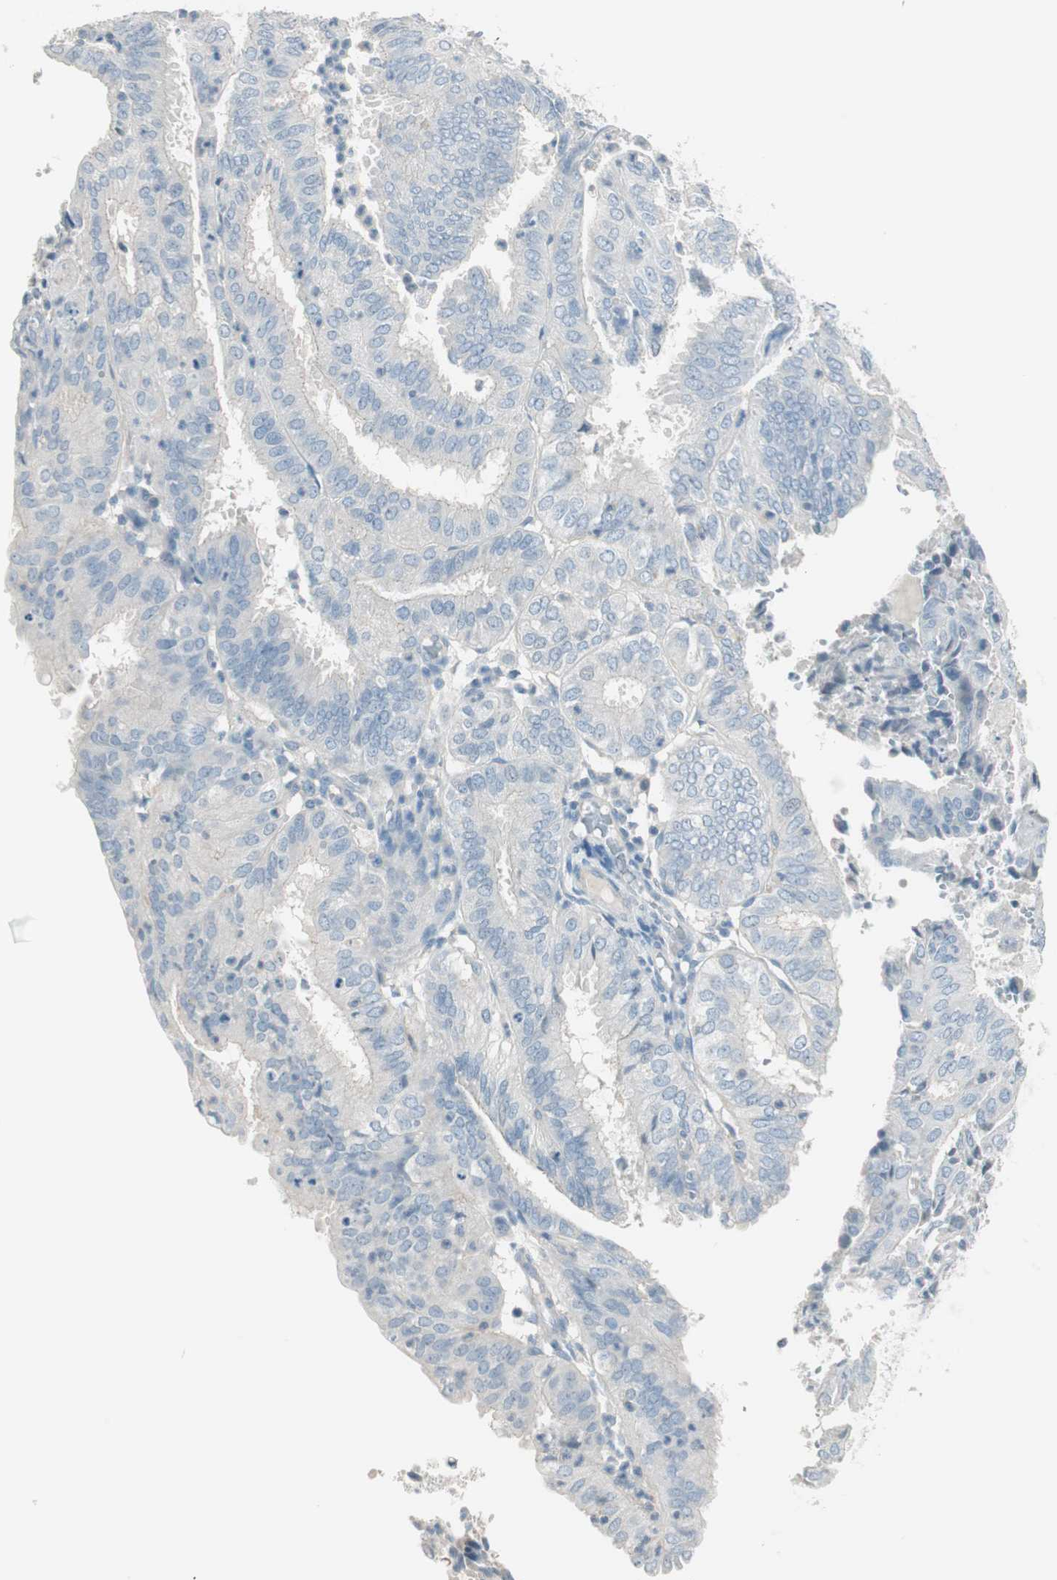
{"staining": {"intensity": "weak", "quantity": "25%-75%", "location": "cytoplasmic/membranous"}, "tissue": "endometrial cancer", "cell_type": "Tumor cells", "image_type": "cancer", "snomed": [{"axis": "morphology", "description": "Adenocarcinoma, NOS"}, {"axis": "topography", "description": "Uterus"}], "caption": "Protein analysis of endometrial cancer tissue exhibits weak cytoplasmic/membranous expression in approximately 25%-75% of tumor cells.", "gene": "ITLN2", "patient": {"sex": "female", "age": 60}}